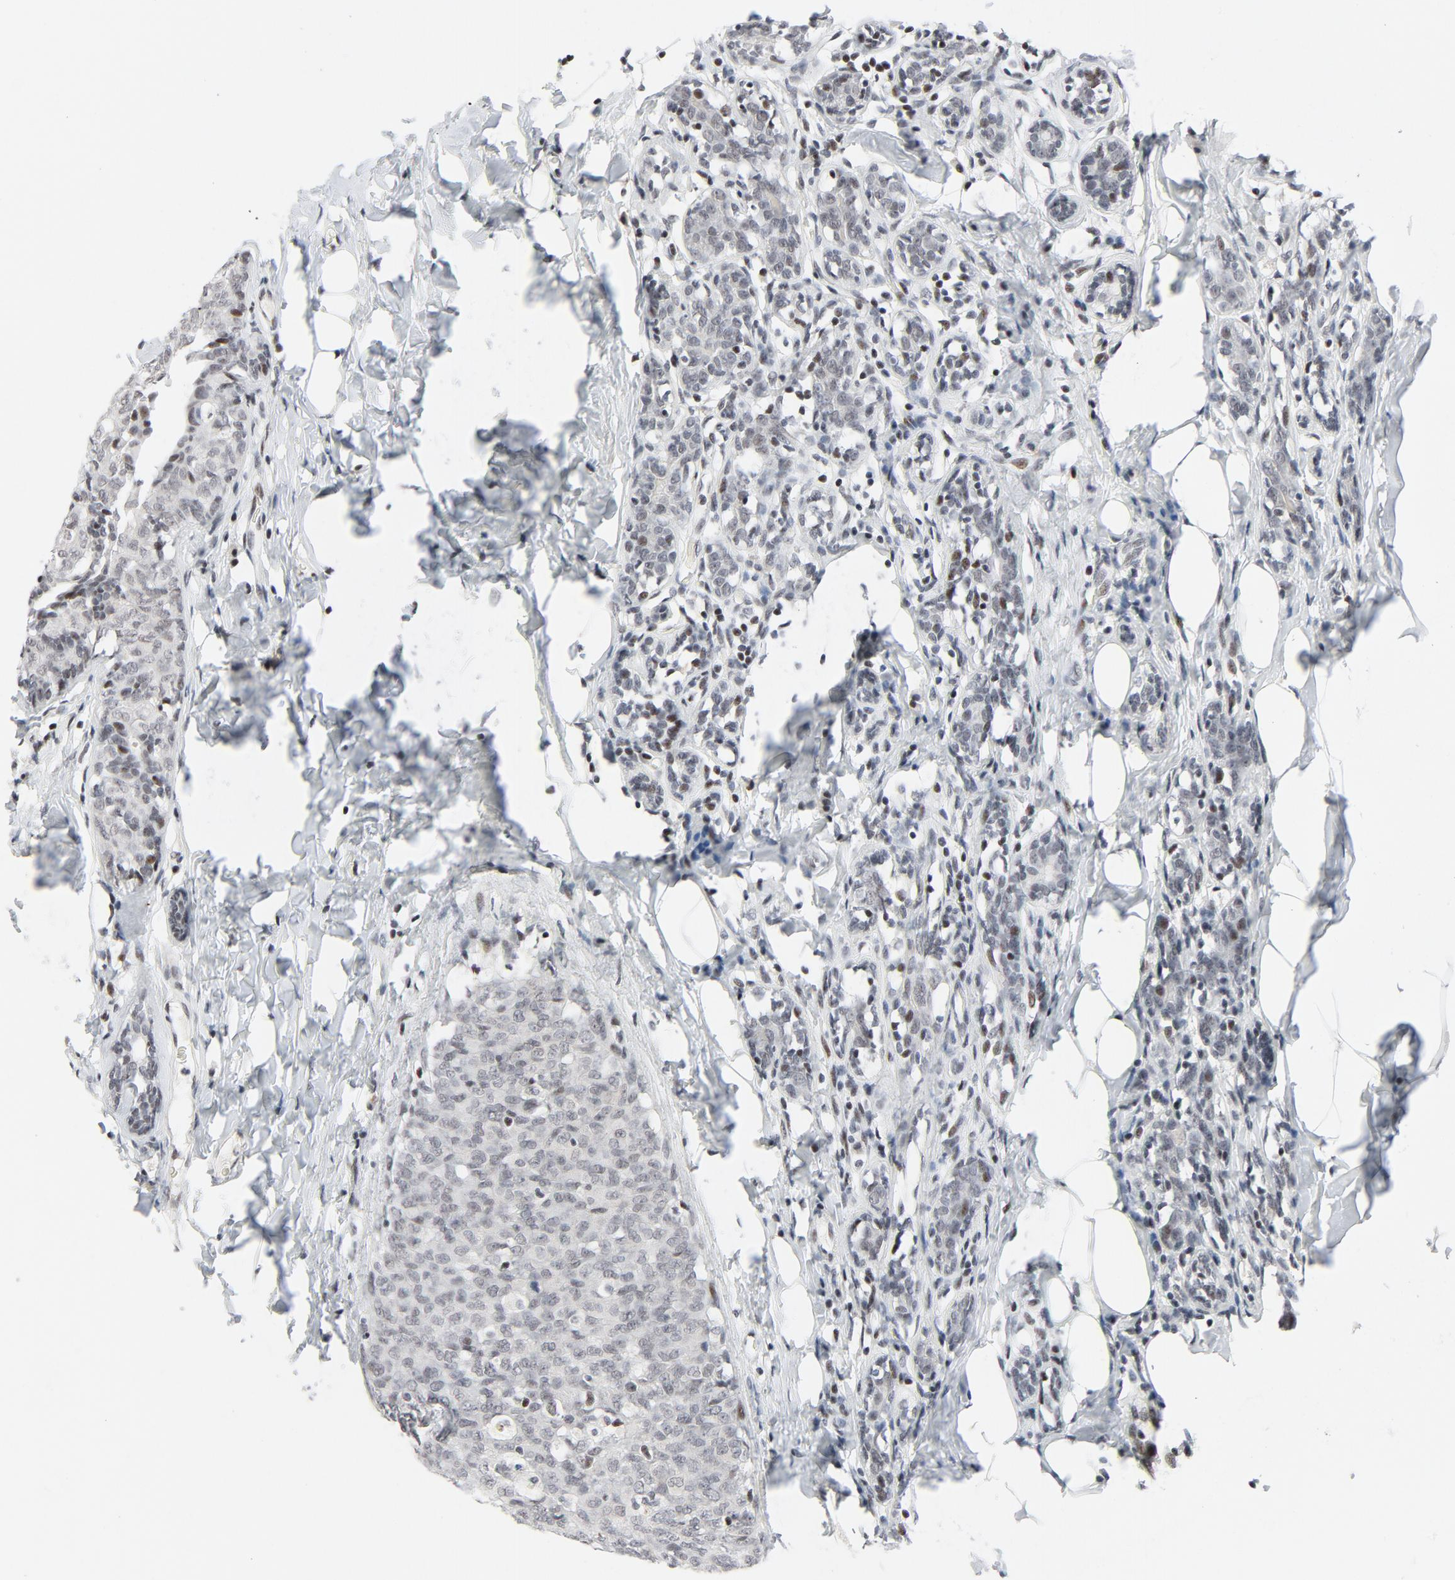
{"staining": {"intensity": "negative", "quantity": "none", "location": "none"}, "tissue": "breast cancer", "cell_type": "Tumor cells", "image_type": "cancer", "snomed": [{"axis": "morphology", "description": "Duct carcinoma"}, {"axis": "topography", "description": "Breast"}], "caption": "Breast intraductal carcinoma was stained to show a protein in brown. There is no significant staining in tumor cells.", "gene": "GABPA", "patient": {"sex": "female", "age": 40}}